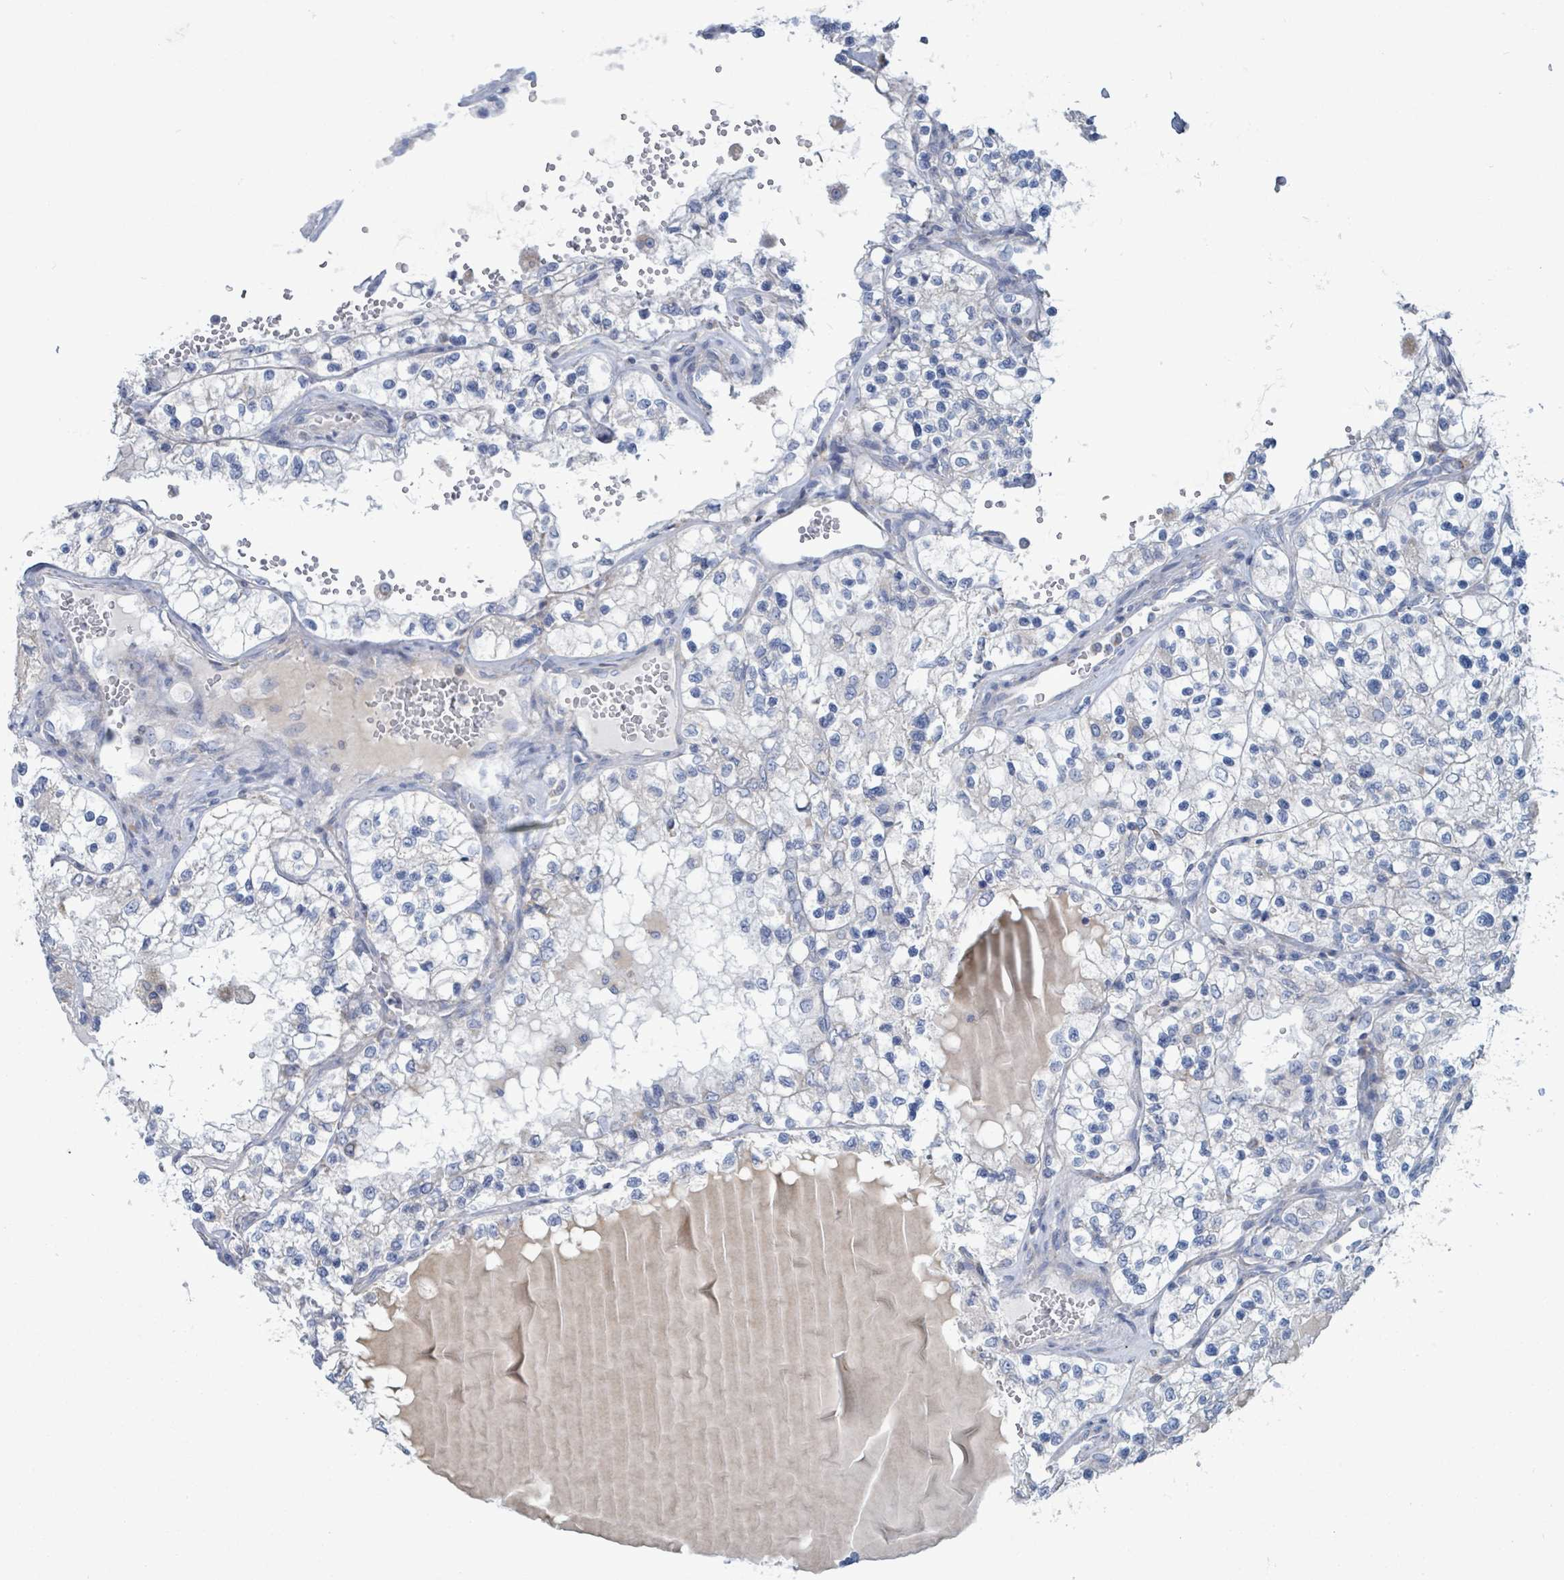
{"staining": {"intensity": "negative", "quantity": "none", "location": "none"}, "tissue": "renal cancer", "cell_type": "Tumor cells", "image_type": "cancer", "snomed": [{"axis": "morphology", "description": "Adenocarcinoma, NOS"}, {"axis": "topography", "description": "Kidney"}], "caption": "IHC of renal cancer displays no staining in tumor cells.", "gene": "AKR1C4", "patient": {"sex": "female", "age": 69}}